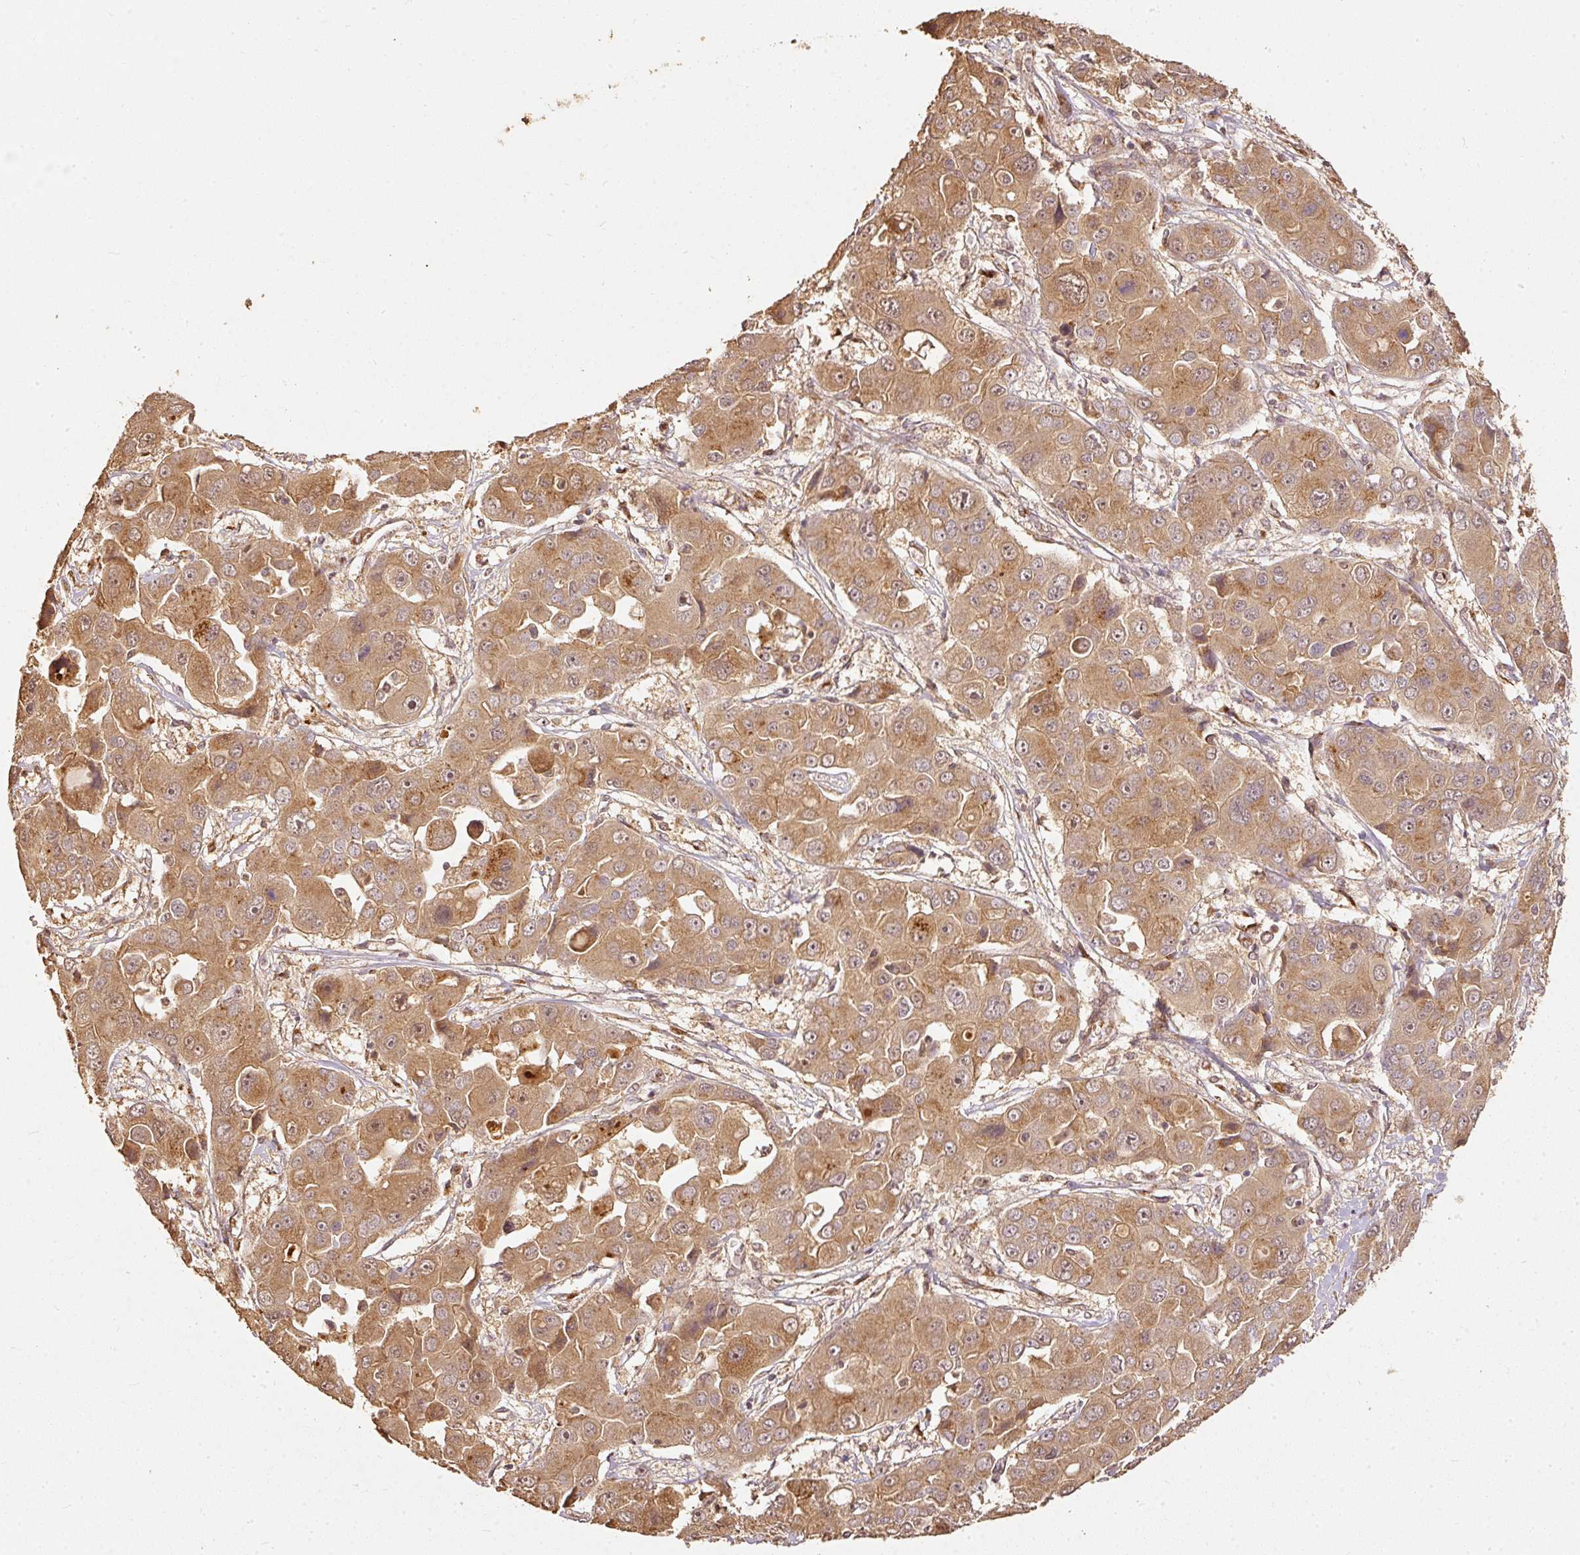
{"staining": {"intensity": "moderate", "quantity": ">75%", "location": "cytoplasmic/membranous"}, "tissue": "liver cancer", "cell_type": "Tumor cells", "image_type": "cancer", "snomed": [{"axis": "morphology", "description": "Cholangiocarcinoma"}, {"axis": "topography", "description": "Liver"}], "caption": "Cholangiocarcinoma (liver) tissue reveals moderate cytoplasmic/membranous positivity in approximately >75% of tumor cells The protein of interest is shown in brown color, while the nuclei are stained blue.", "gene": "FUT8", "patient": {"sex": "male", "age": 67}}